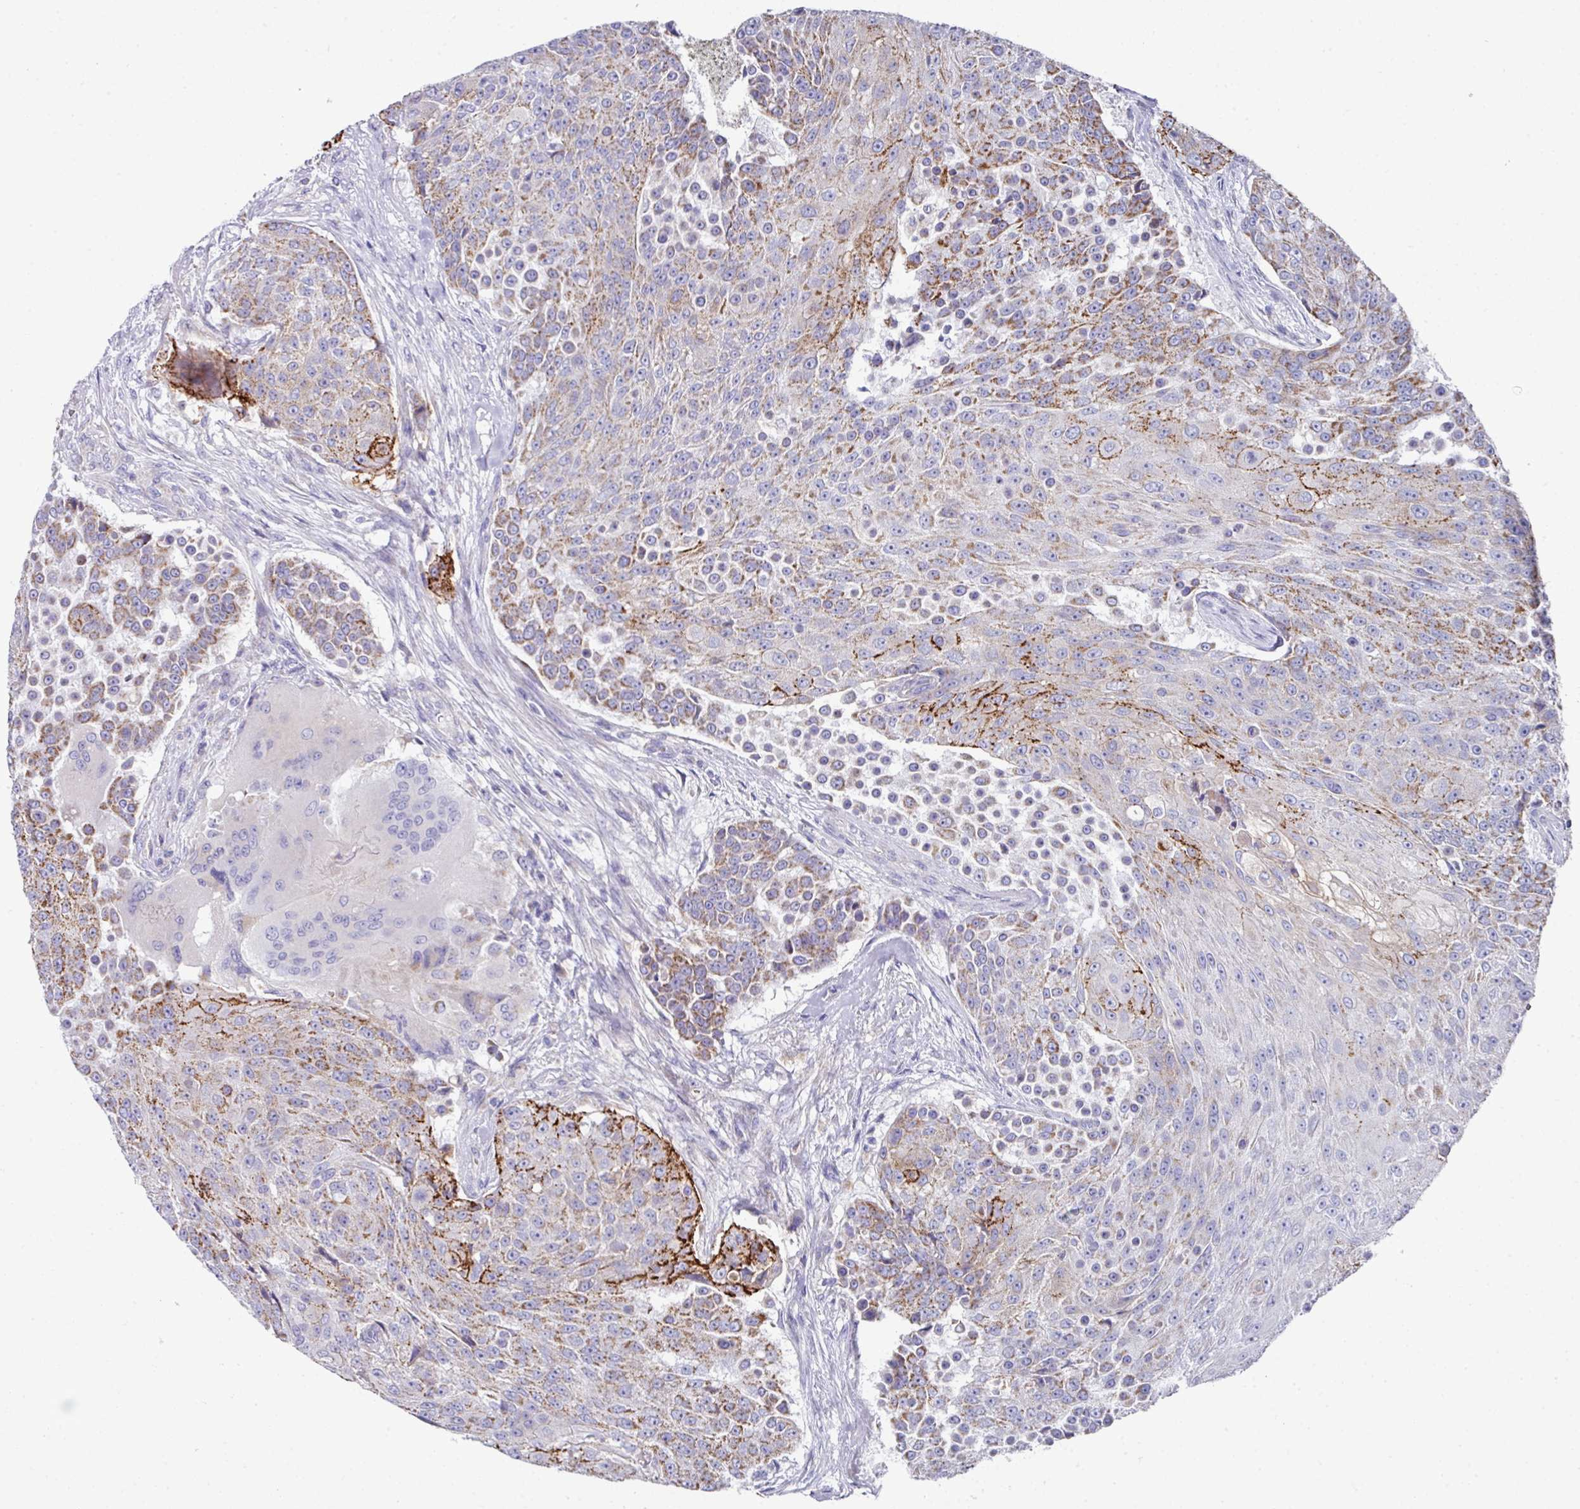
{"staining": {"intensity": "moderate", "quantity": ">75%", "location": "cytoplasmic/membranous"}, "tissue": "urothelial cancer", "cell_type": "Tumor cells", "image_type": "cancer", "snomed": [{"axis": "morphology", "description": "Urothelial carcinoma, High grade"}, {"axis": "topography", "description": "Urinary bladder"}], "caption": "Tumor cells exhibit medium levels of moderate cytoplasmic/membranous staining in about >75% of cells in urothelial carcinoma (high-grade).", "gene": "CLDN1", "patient": {"sex": "female", "age": 63}}